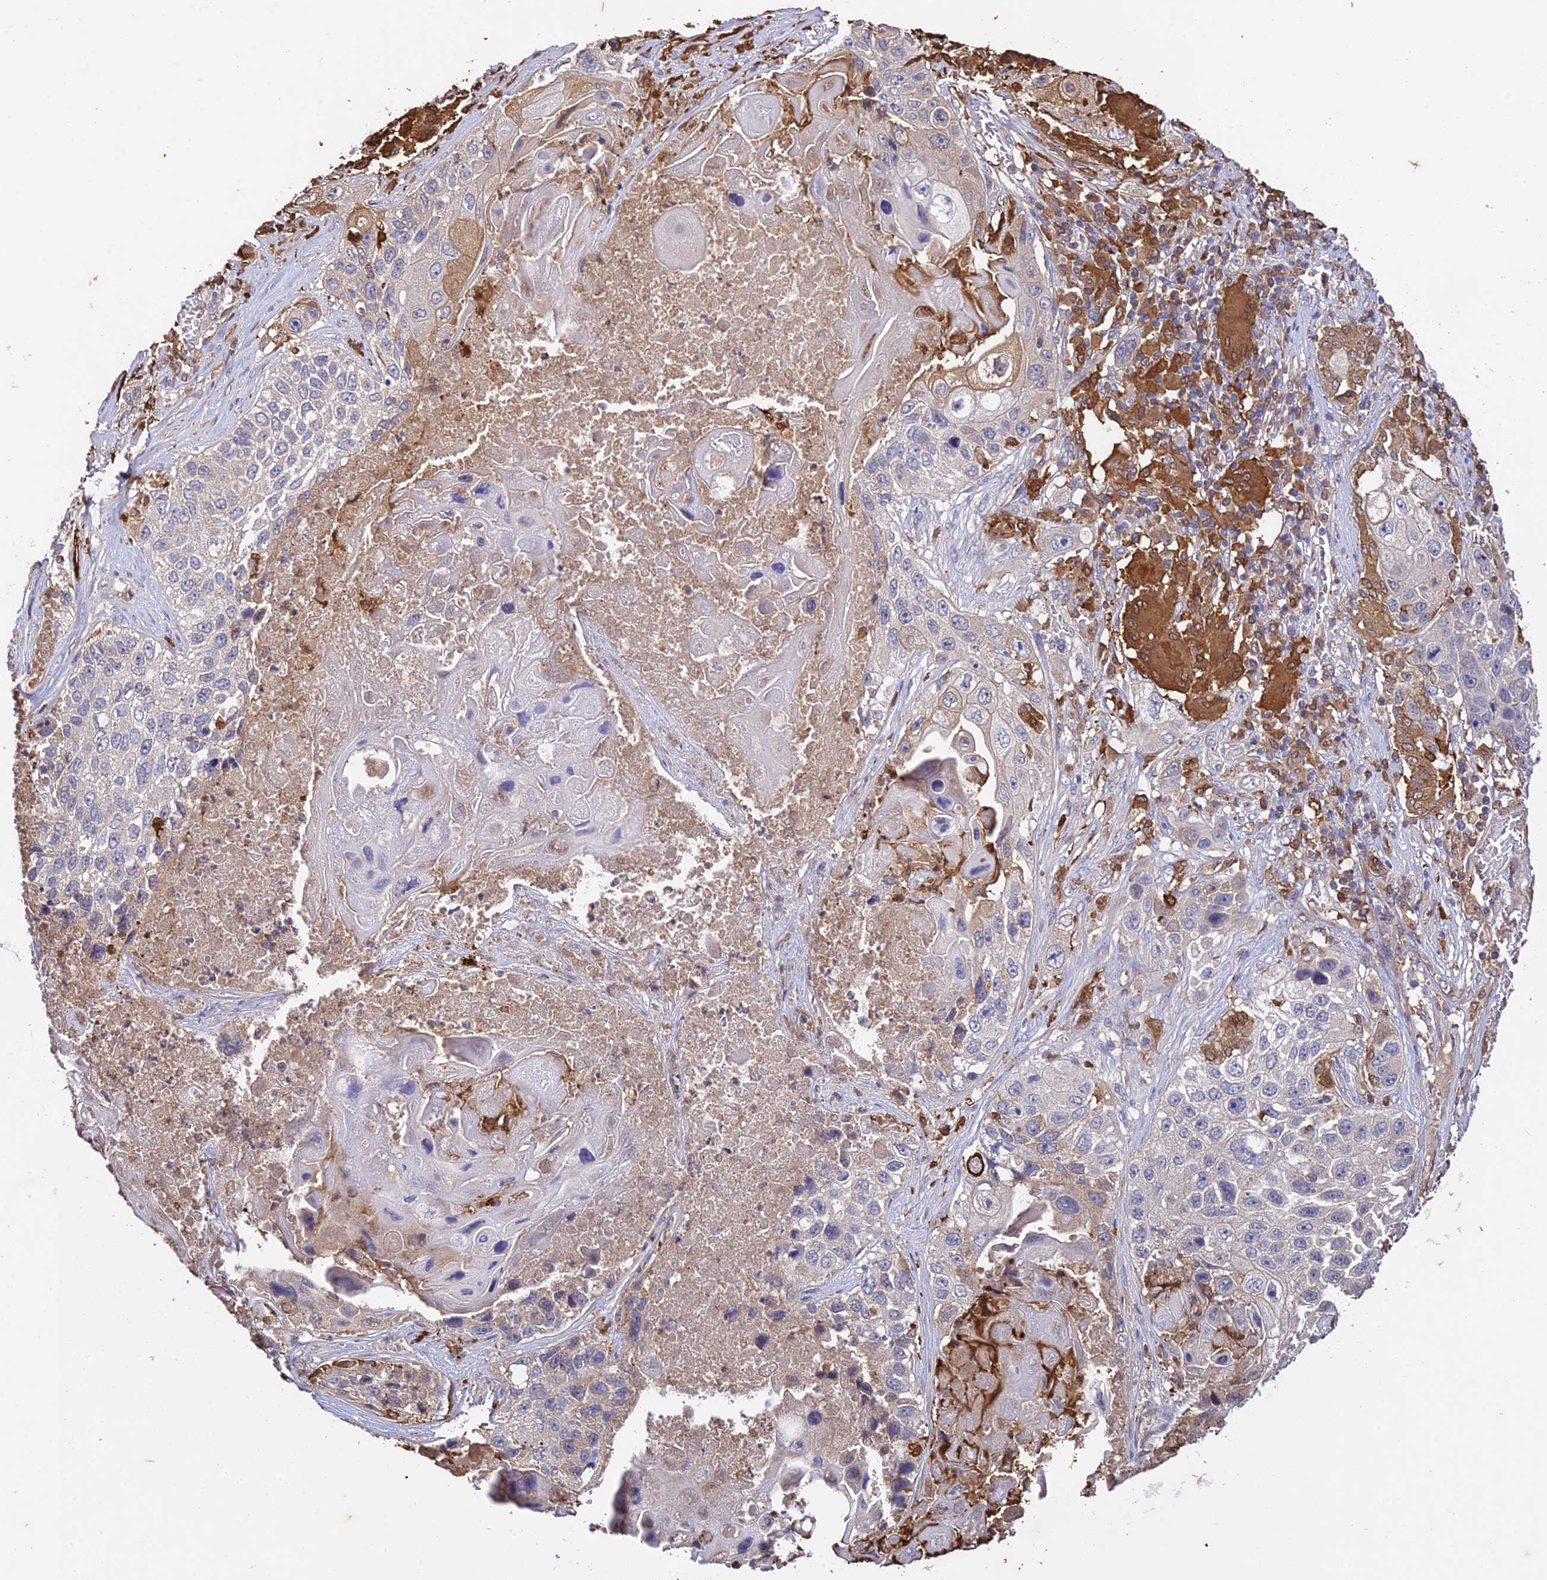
{"staining": {"intensity": "negative", "quantity": "none", "location": "none"}, "tissue": "lung cancer", "cell_type": "Tumor cells", "image_type": "cancer", "snomed": [{"axis": "morphology", "description": "Squamous cell carcinoma, NOS"}, {"axis": "topography", "description": "Lung"}], "caption": "The photomicrograph displays no significant staining in tumor cells of squamous cell carcinoma (lung).", "gene": "FBP1", "patient": {"sex": "male", "age": 61}}